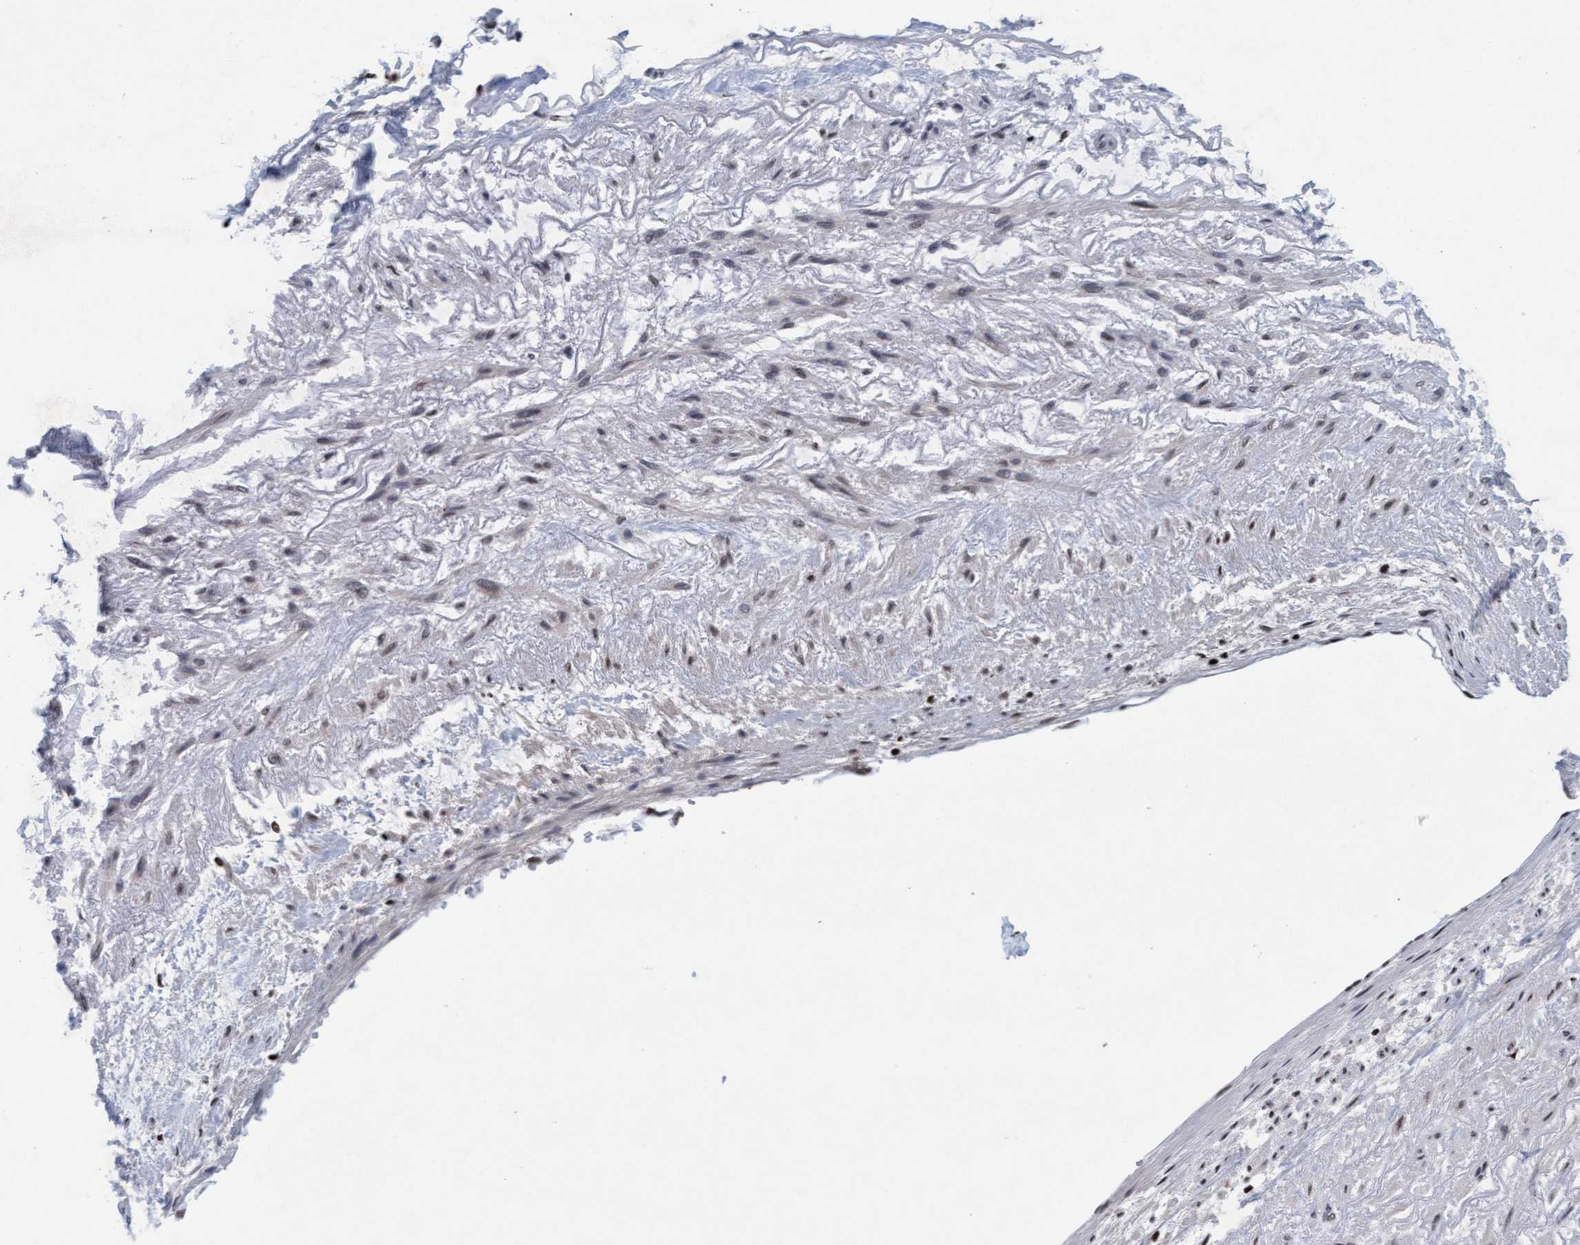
{"staining": {"intensity": "moderate", "quantity": "25%-75%", "location": "nuclear"}, "tissue": "adipose tissue", "cell_type": "Adipocytes", "image_type": "normal", "snomed": [{"axis": "morphology", "description": "Normal tissue, NOS"}, {"axis": "topography", "description": "Cartilage tissue"}, {"axis": "topography", "description": "Lung"}], "caption": "Benign adipose tissue shows moderate nuclear expression in approximately 25%-75% of adipocytes, visualized by immunohistochemistry.", "gene": "GLRX2", "patient": {"sex": "female", "age": 77}}